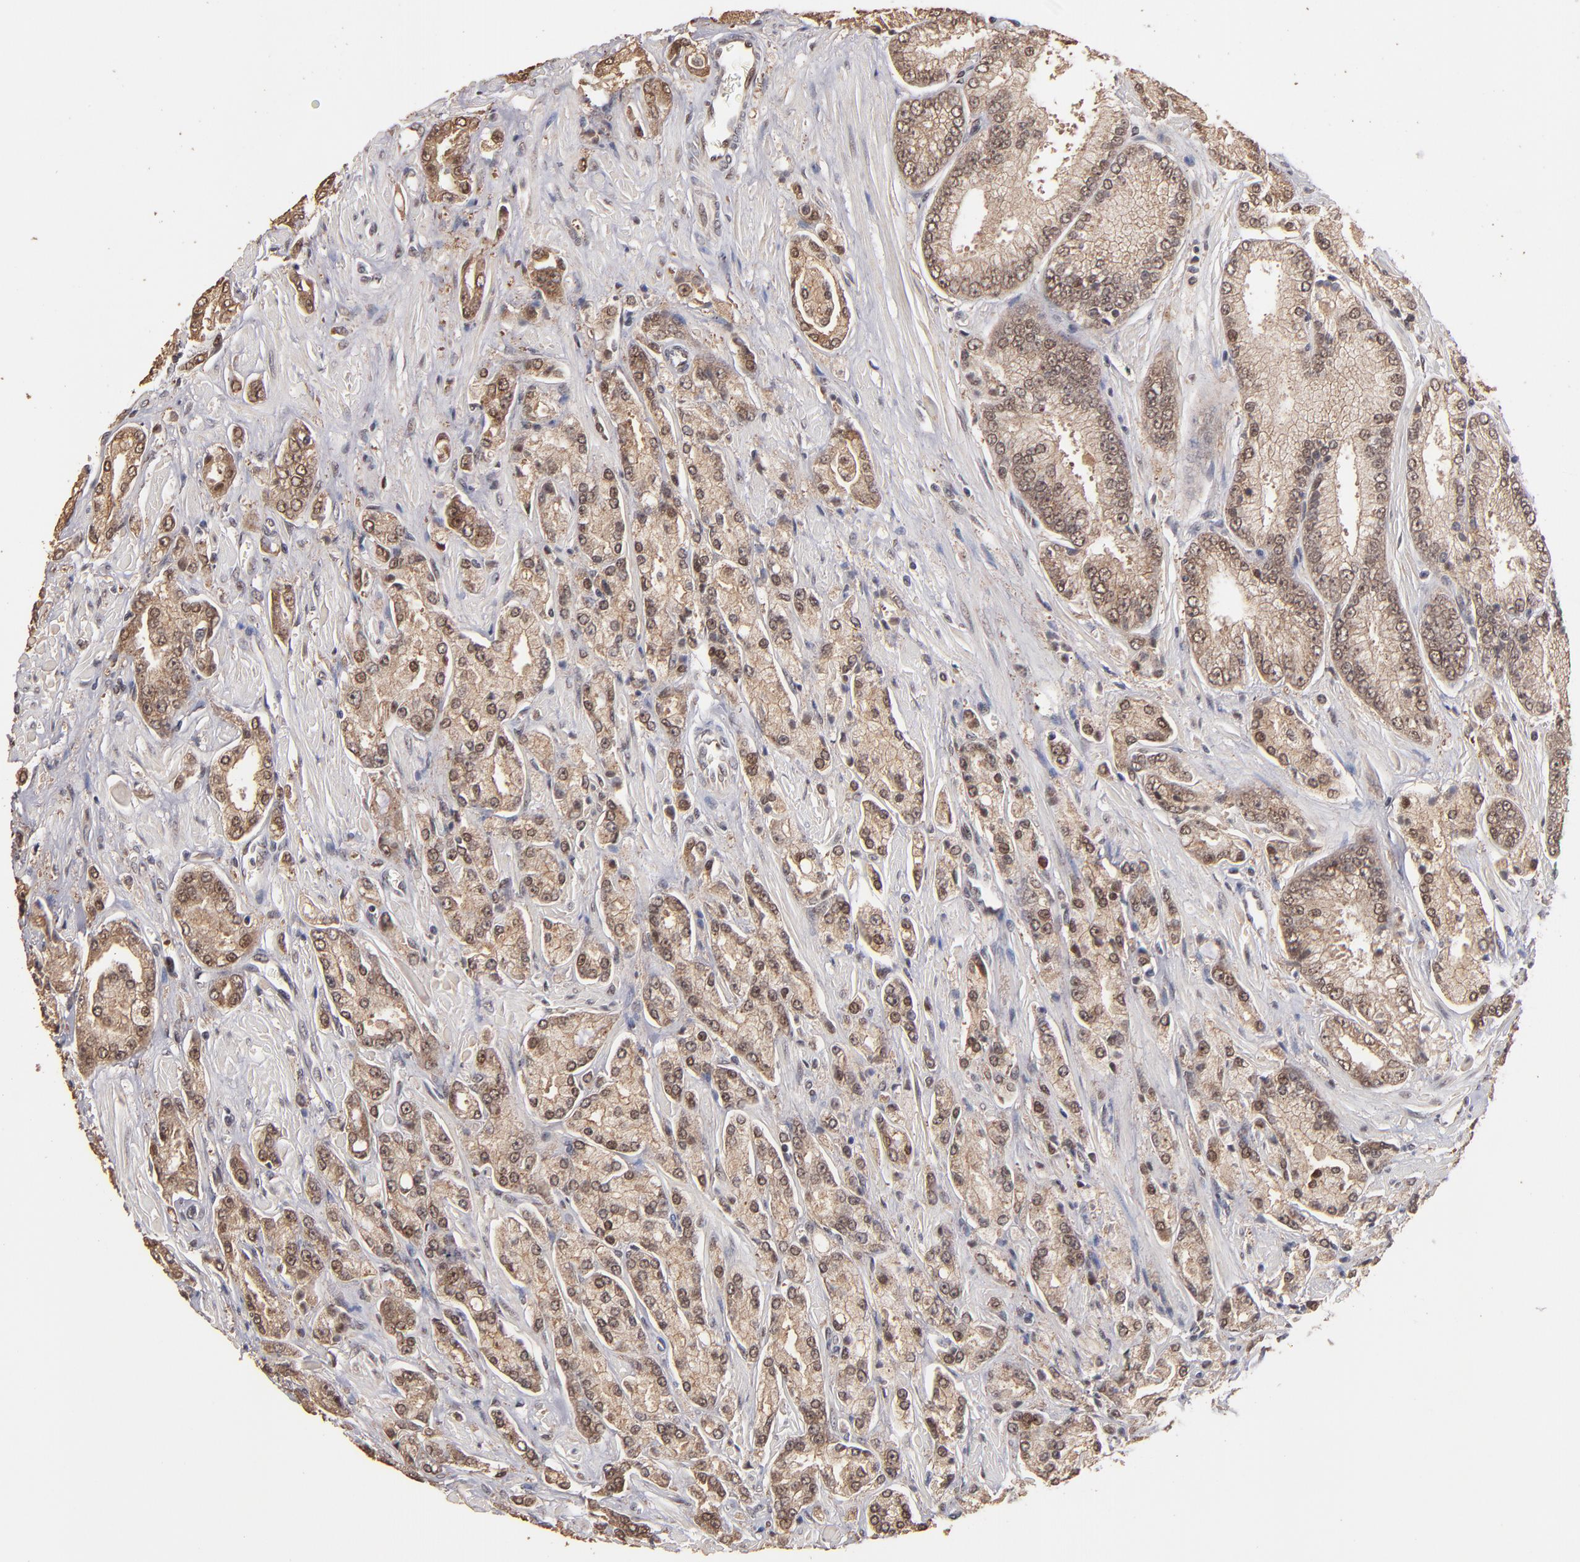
{"staining": {"intensity": "weak", "quantity": ">75%", "location": "cytoplasmic/membranous,nuclear"}, "tissue": "prostate cancer", "cell_type": "Tumor cells", "image_type": "cancer", "snomed": [{"axis": "morphology", "description": "Adenocarcinoma, High grade"}, {"axis": "topography", "description": "Prostate"}], "caption": "Immunohistochemical staining of human prostate cancer (adenocarcinoma (high-grade)) exhibits weak cytoplasmic/membranous and nuclear protein positivity in approximately >75% of tumor cells.", "gene": "EAPP", "patient": {"sex": "male", "age": 71}}